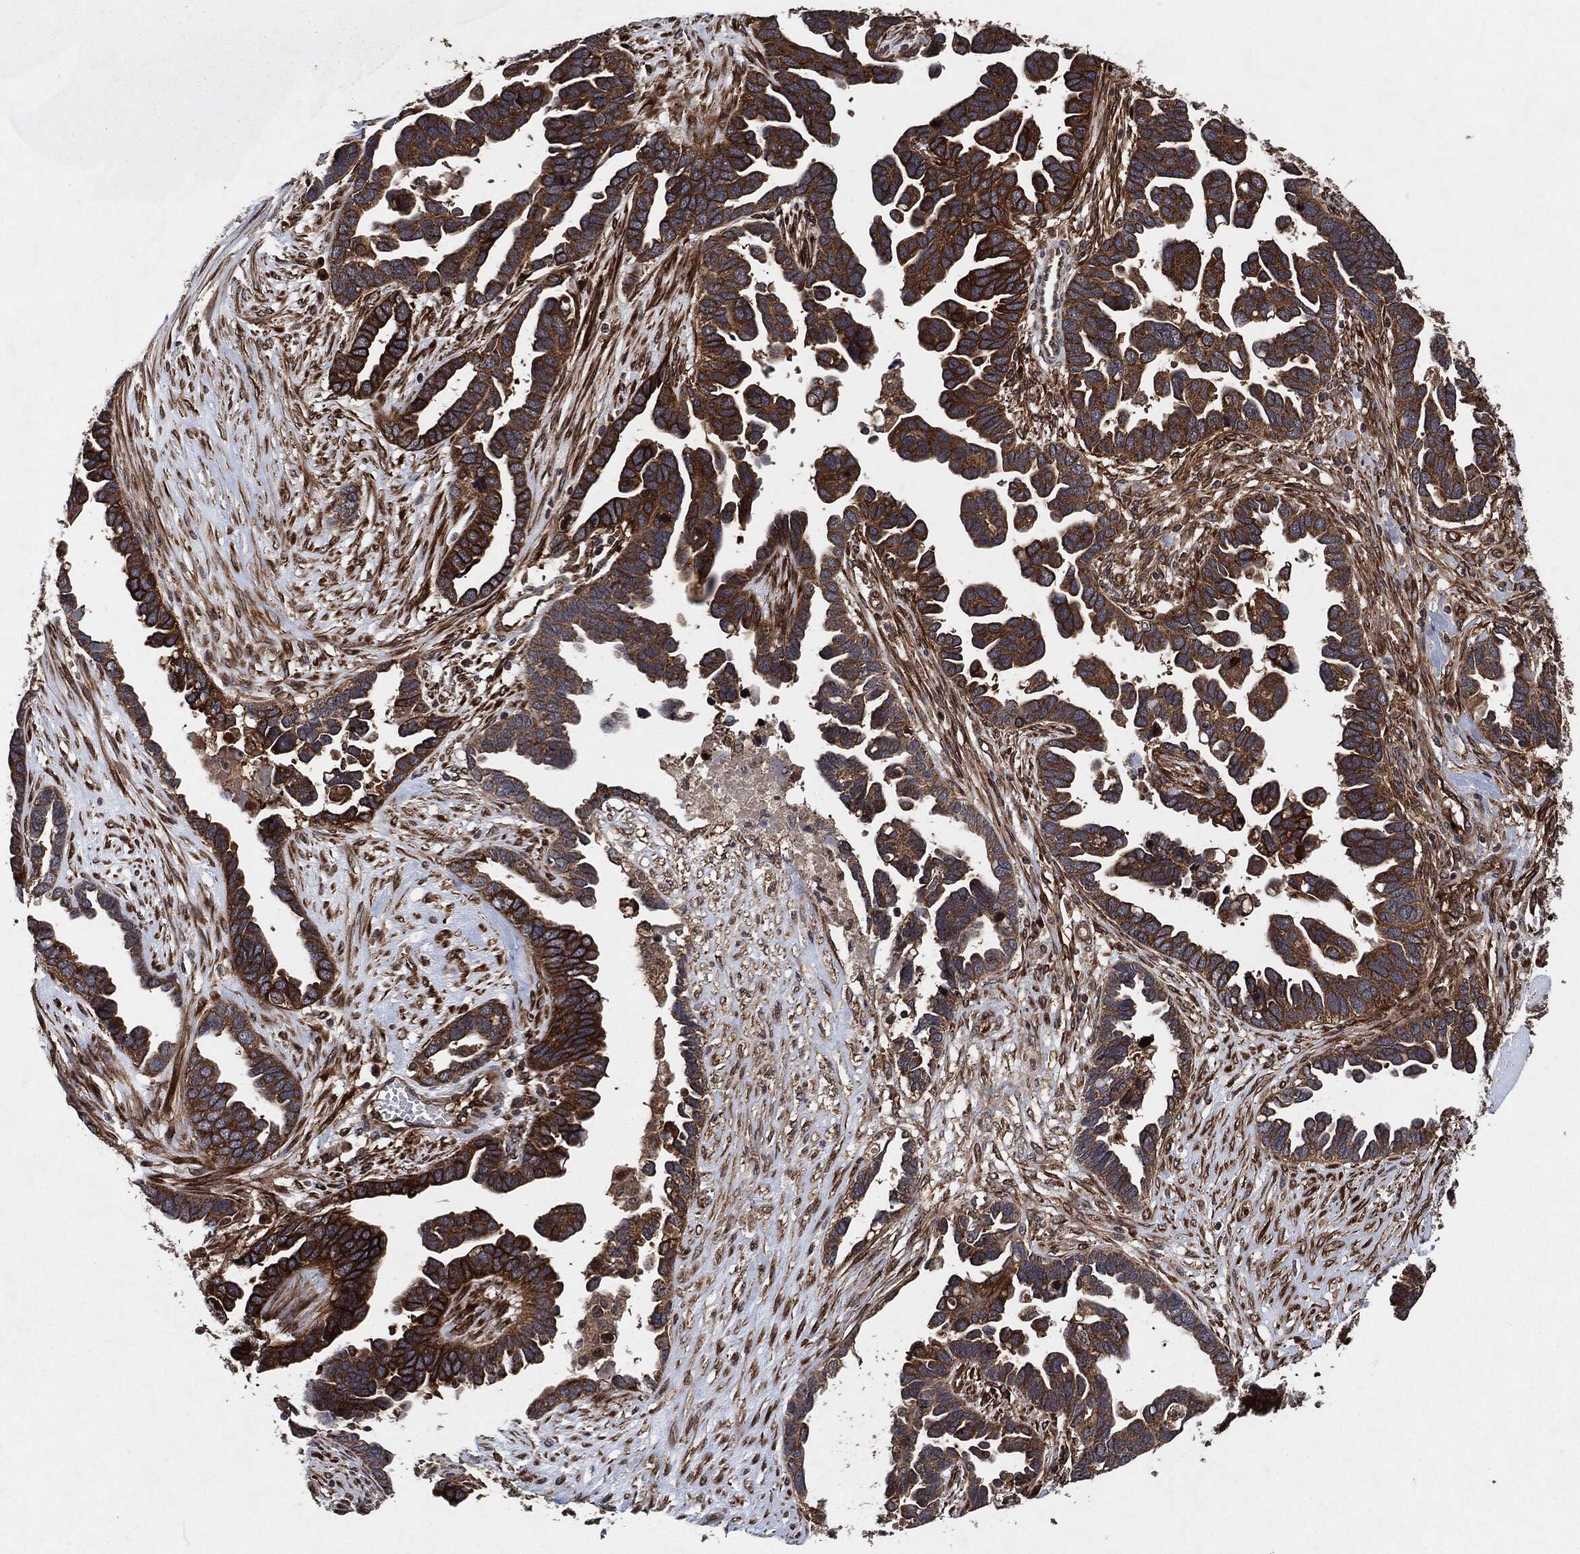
{"staining": {"intensity": "strong", "quantity": "<25%", "location": "cytoplasmic/membranous"}, "tissue": "ovarian cancer", "cell_type": "Tumor cells", "image_type": "cancer", "snomed": [{"axis": "morphology", "description": "Cystadenocarcinoma, serous, NOS"}, {"axis": "topography", "description": "Ovary"}], "caption": "The image shows immunohistochemical staining of ovarian cancer (serous cystadenocarcinoma). There is strong cytoplasmic/membranous positivity is identified in approximately <25% of tumor cells.", "gene": "BCAR1", "patient": {"sex": "female", "age": 54}}